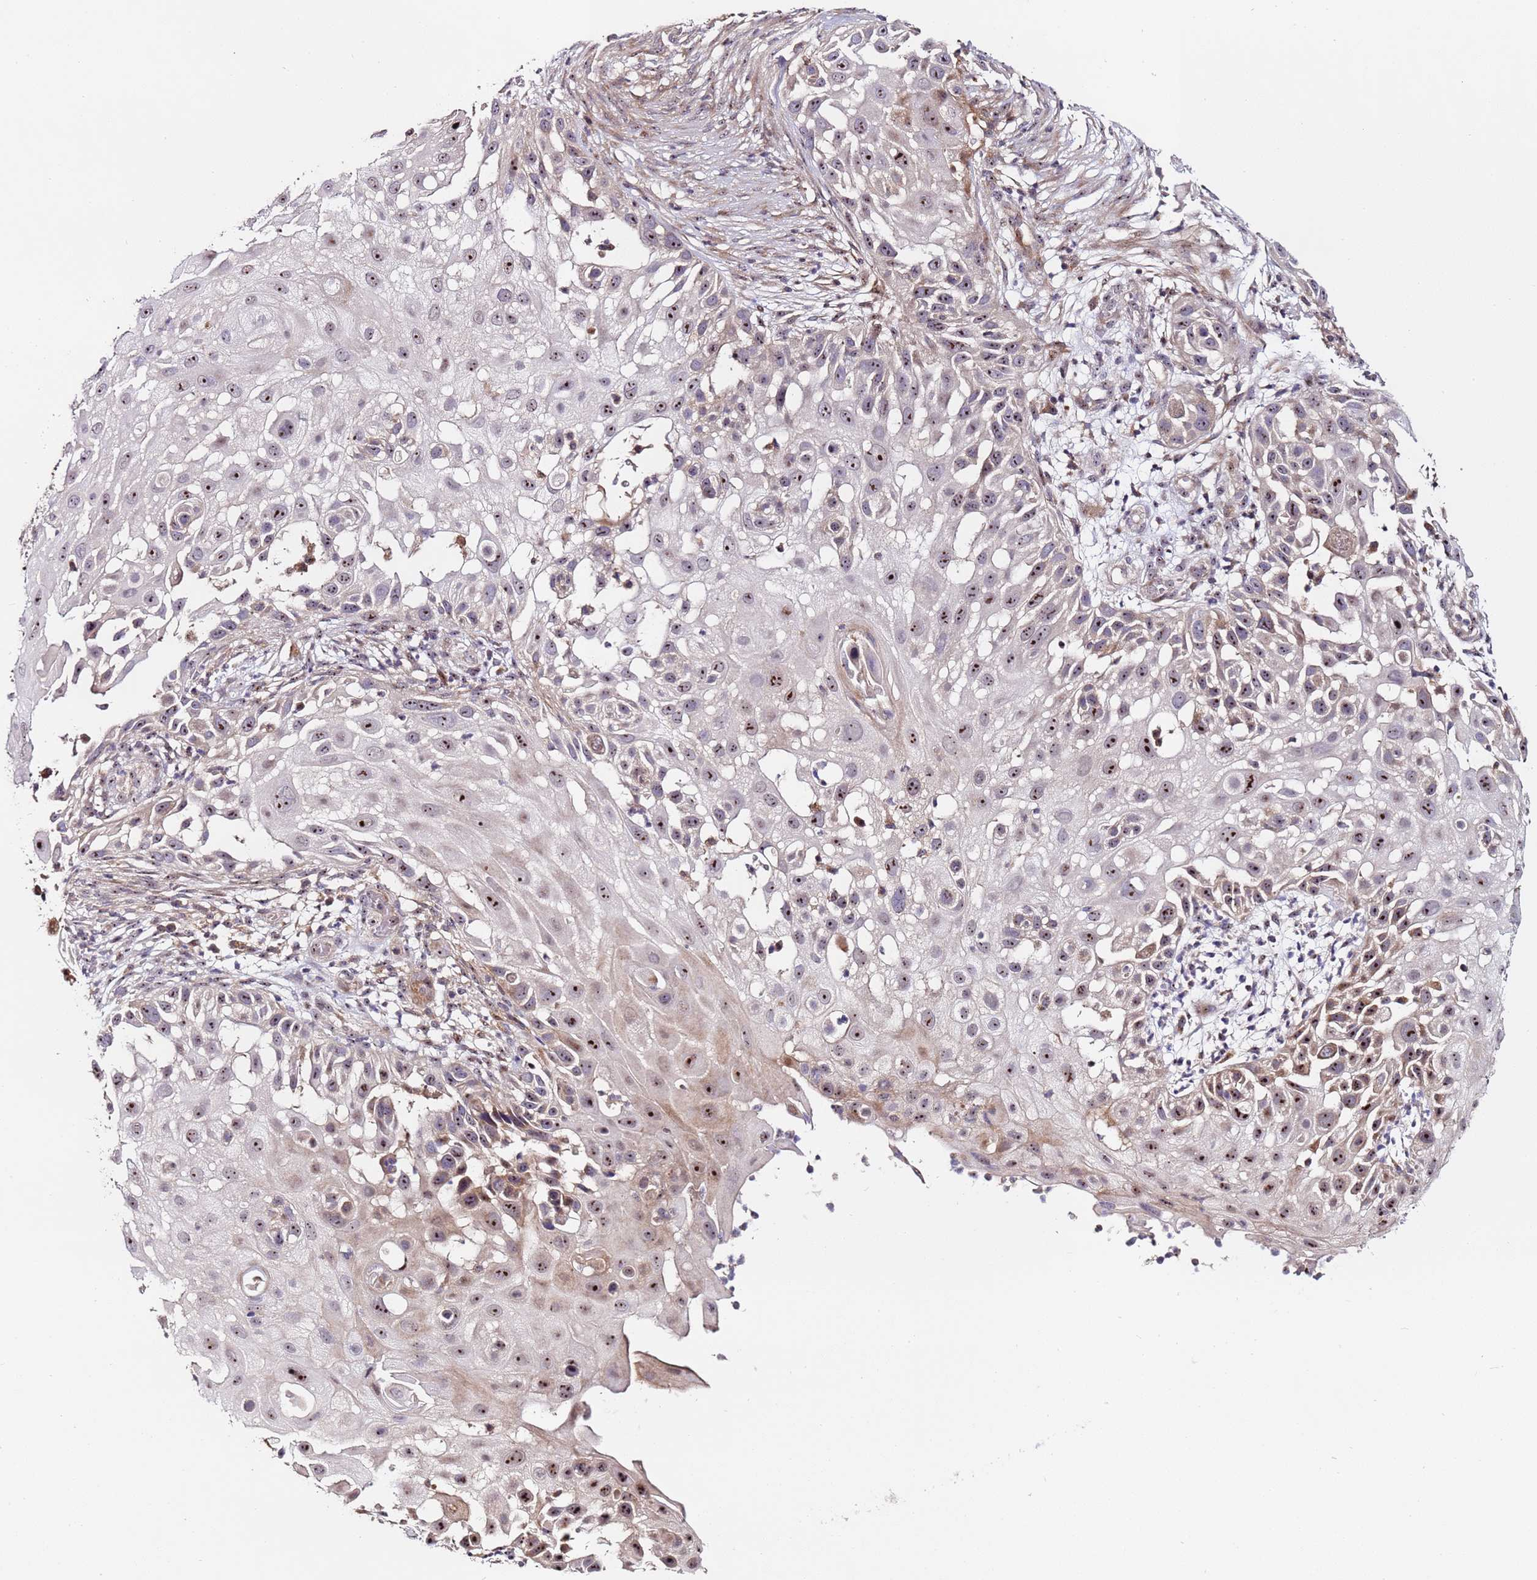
{"staining": {"intensity": "moderate", "quantity": ">75%", "location": "nuclear"}, "tissue": "skin cancer", "cell_type": "Tumor cells", "image_type": "cancer", "snomed": [{"axis": "morphology", "description": "Squamous cell carcinoma, NOS"}, {"axis": "topography", "description": "Skin"}], "caption": "IHC (DAB (3,3'-diaminobenzidine)) staining of human skin squamous cell carcinoma displays moderate nuclear protein expression in approximately >75% of tumor cells.", "gene": "KRI1", "patient": {"sex": "female", "age": 44}}